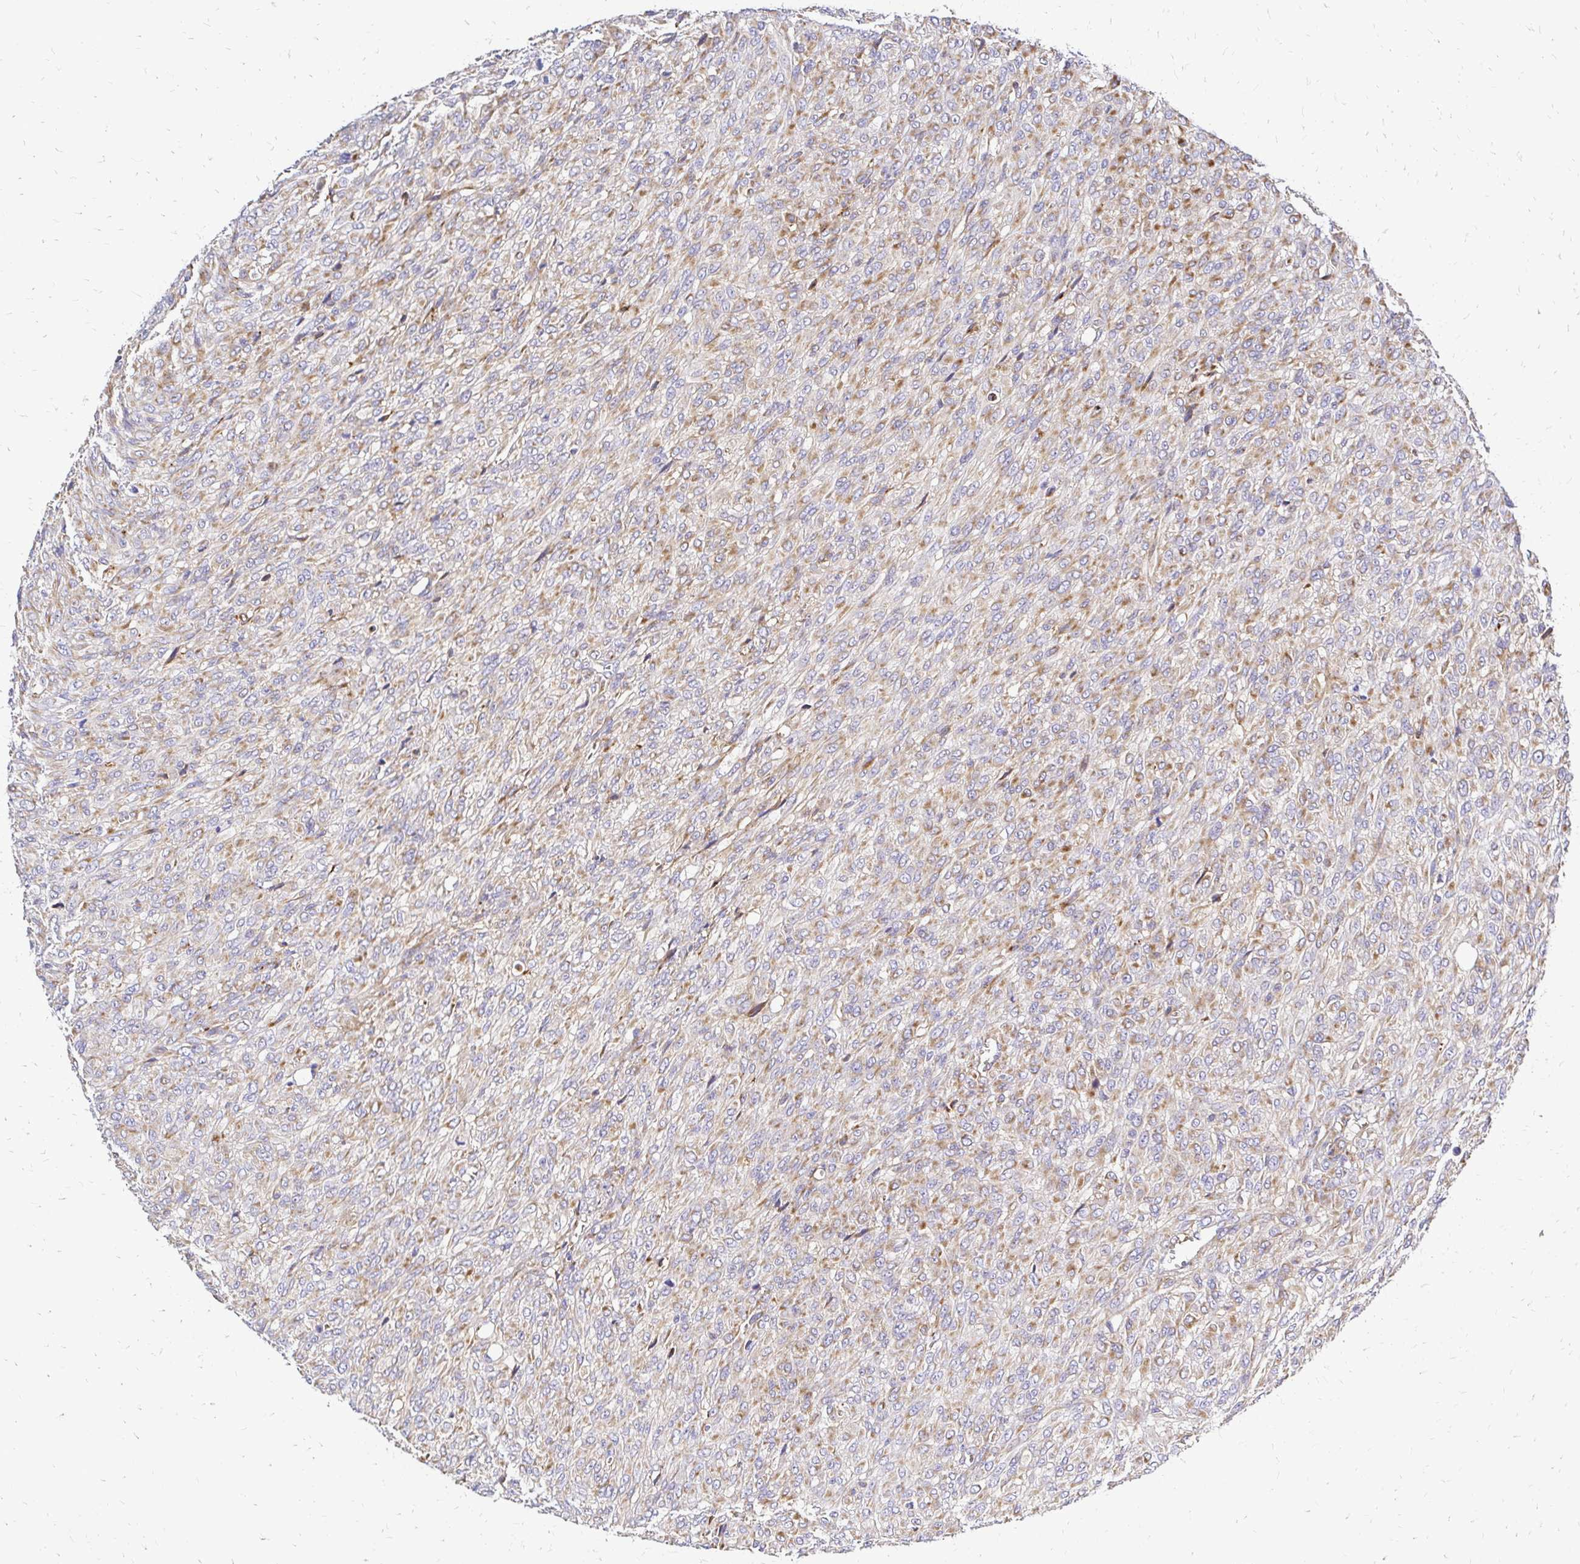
{"staining": {"intensity": "moderate", "quantity": "25%-75%", "location": "cytoplasmic/membranous"}, "tissue": "renal cancer", "cell_type": "Tumor cells", "image_type": "cancer", "snomed": [{"axis": "morphology", "description": "Adenocarcinoma, NOS"}, {"axis": "topography", "description": "Kidney"}], "caption": "DAB immunohistochemical staining of human renal adenocarcinoma reveals moderate cytoplasmic/membranous protein staining in about 25%-75% of tumor cells.", "gene": "MRPL13", "patient": {"sex": "male", "age": 58}}